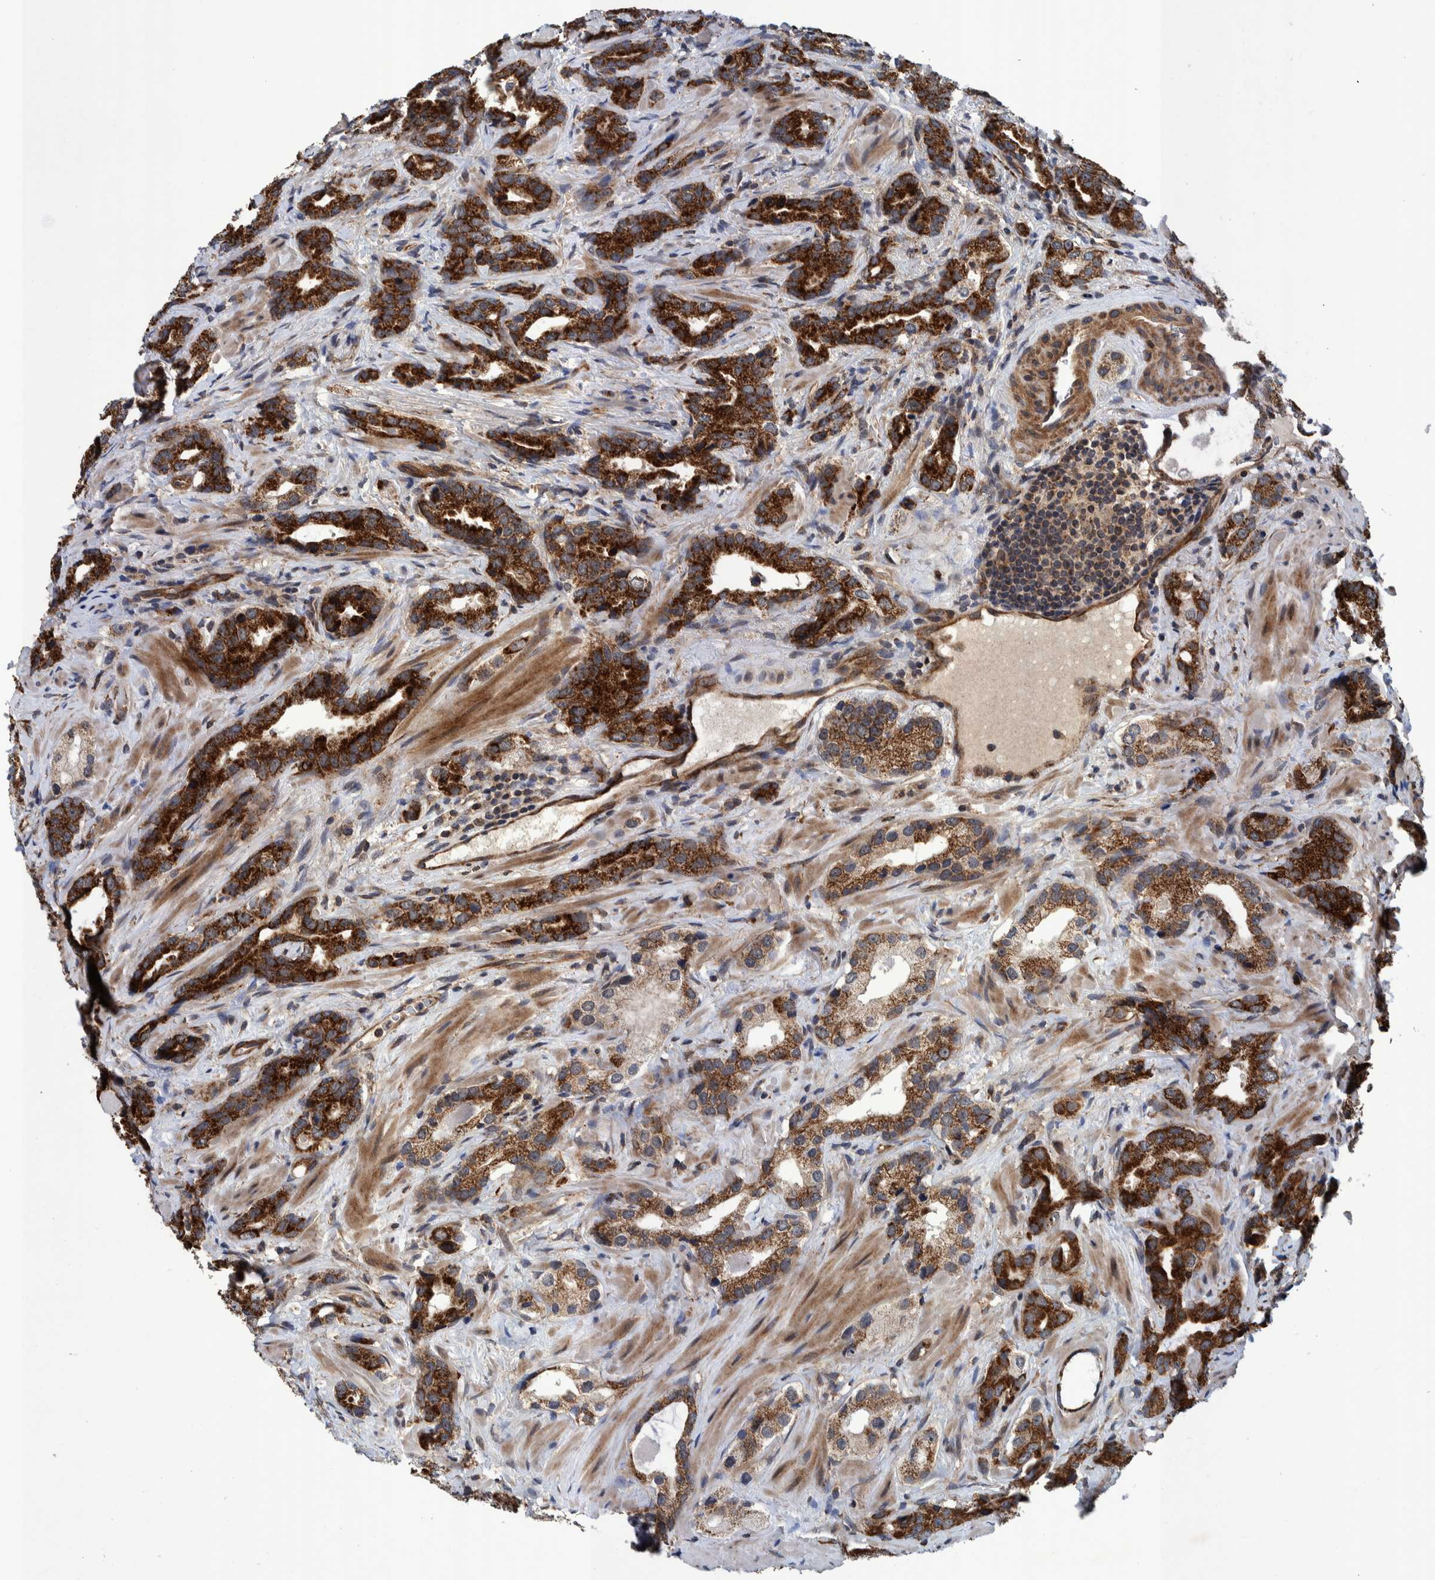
{"staining": {"intensity": "strong", "quantity": ">75%", "location": "cytoplasmic/membranous"}, "tissue": "prostate cancer", "cell_type": "Tumor cells", "image_type": "cancer", "snomed": [{"axis": "morphology", "description": "Adenocarcinoma, High grade"}, {"axis": "topography", "description": "Prostate"}], "caption": "A brown stain labels strong cytoplasmic/membranous expression of a protein in human prostate high-grade adenocarcinoma tumor cells.", "gene": "MRPS7", "patient": {"sex": "male", "age": 63}}